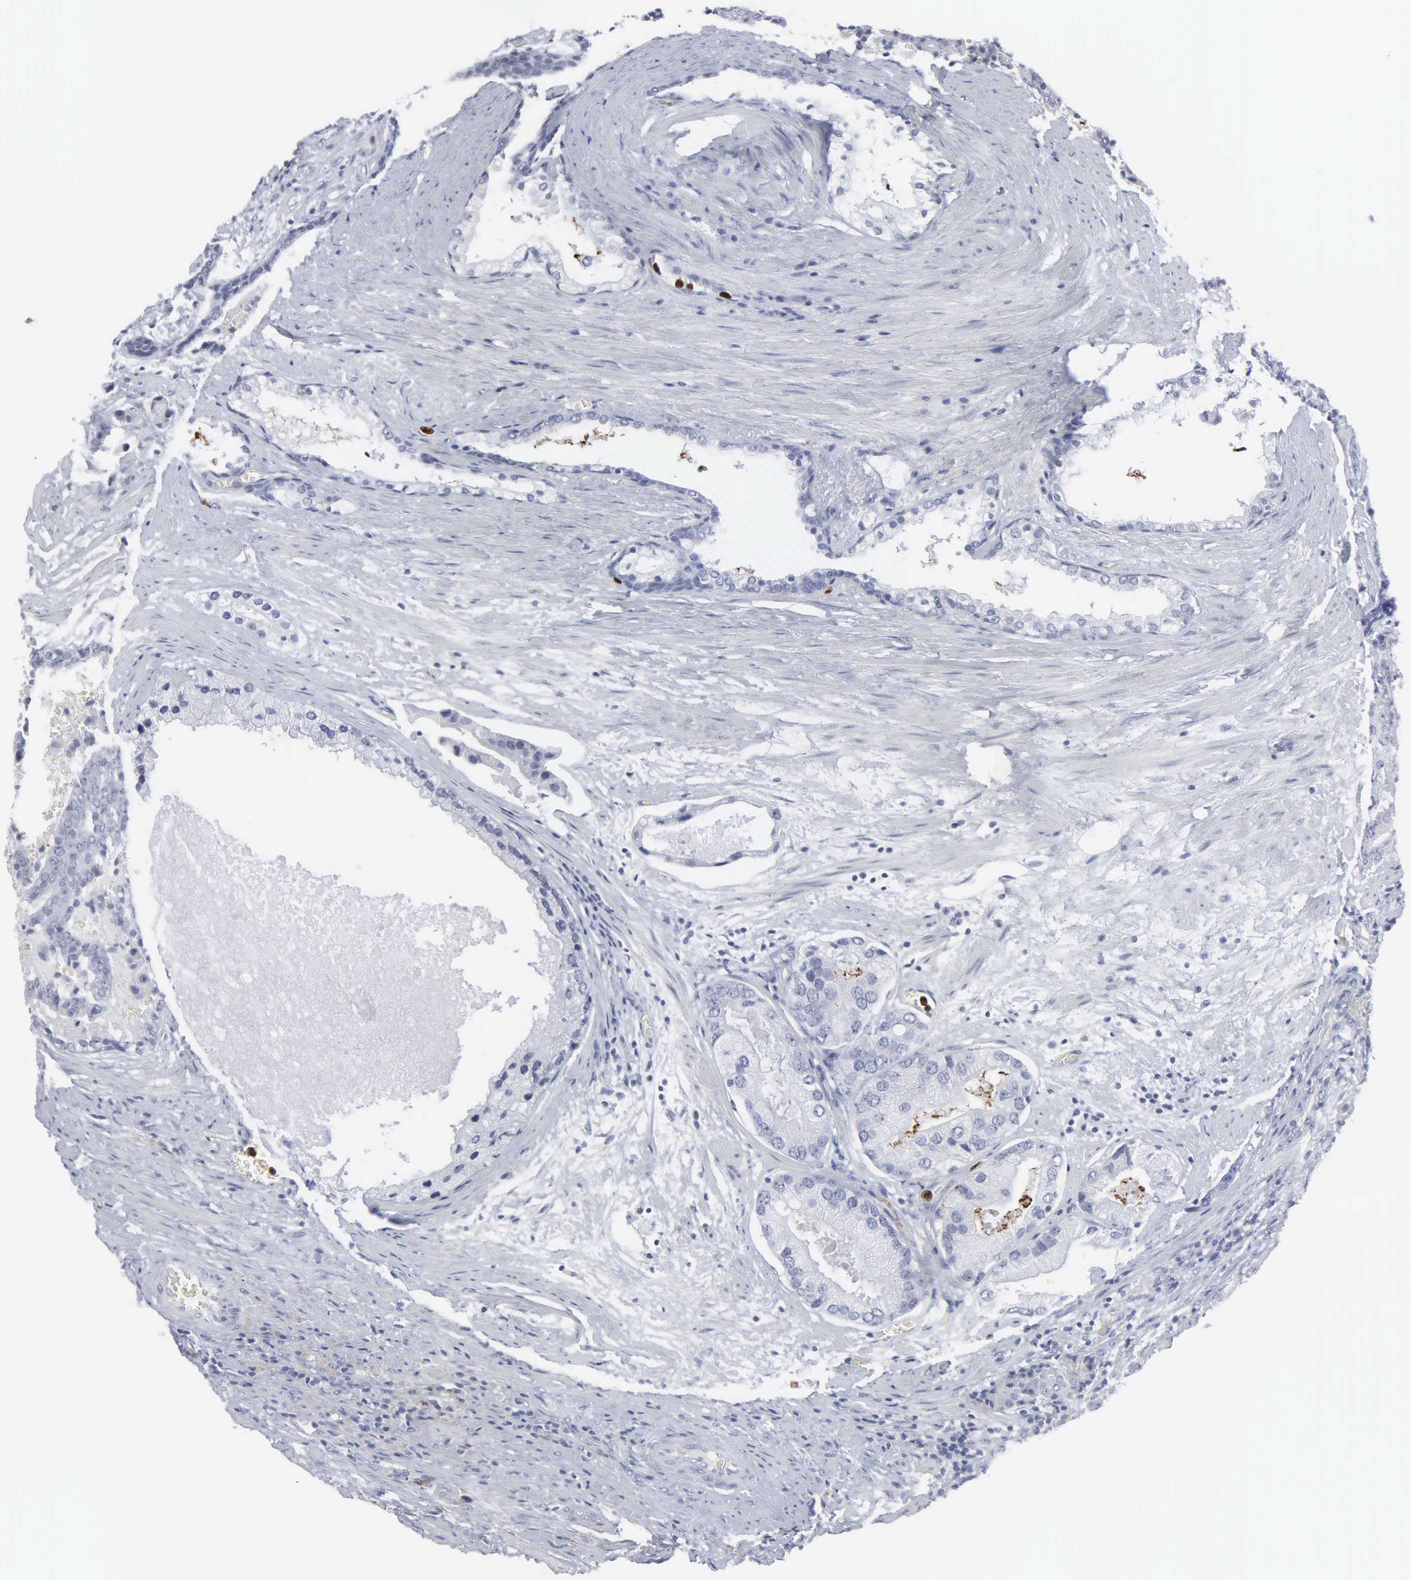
{"staining": {"intensity": "negative", "quantity": "none", "location": "none"}, "tissue": "prostate cancer", "cell_type": "Tumor cells", "image_type": "cancer", "snomed": [{"axis": "morphology", "description": "Adenocarcinoma, Medium grade"}, {"axis": "topography", "description": "Prostate"}], "caption": "A histopathology image of medium-grade adenocarcinoma (prostate) stained for a protein reveals no brown staining in tumor cells. The staining was performed using DAB (3,3'-diaminobenzidine) to visualize the protein expression in brown, while the nuclei were stained in blue with hematoxylin (Magnification: 20x).", "gene": "SPIN3", "patient": {"sex": "male", "age": 70}}